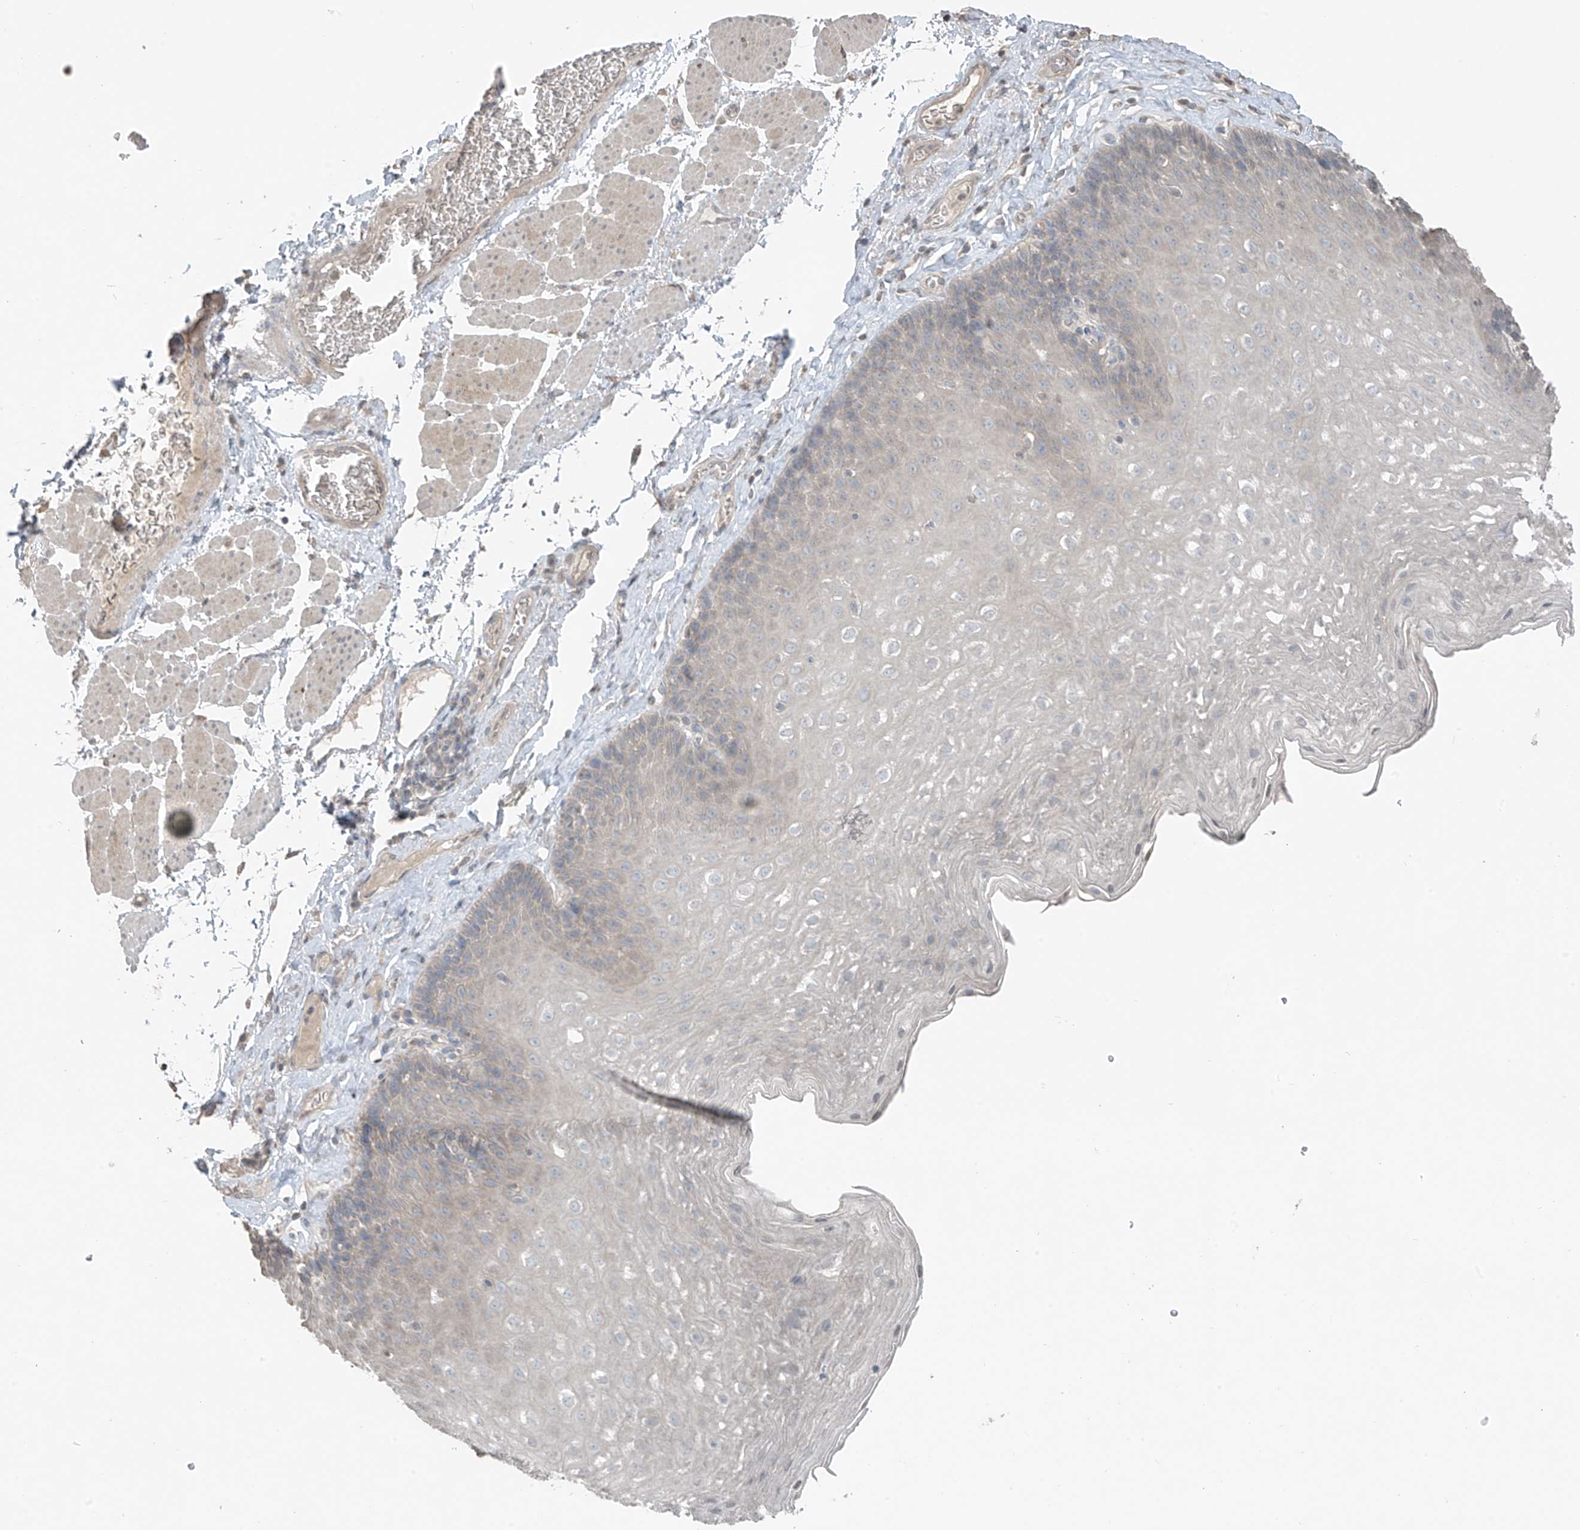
{"staining": {"intensity": "negative", "quantity": "none", "location": "none"}, "tissue": "esophagus", "cell_type": "Squamous epithelial cells", "image_type": "normal", "snomed": [{"axis": "morphology", "description": "Normal tissue, NOS"}, {"axis": "topography", "description": "Esophagus"}], "caption": "Esophagus stained for a protein using immunohistochemistry exhibits no expression squamous epithelial cells.", "gene": "HOXA11", "patient": {"sex": "female", "age": 66}}